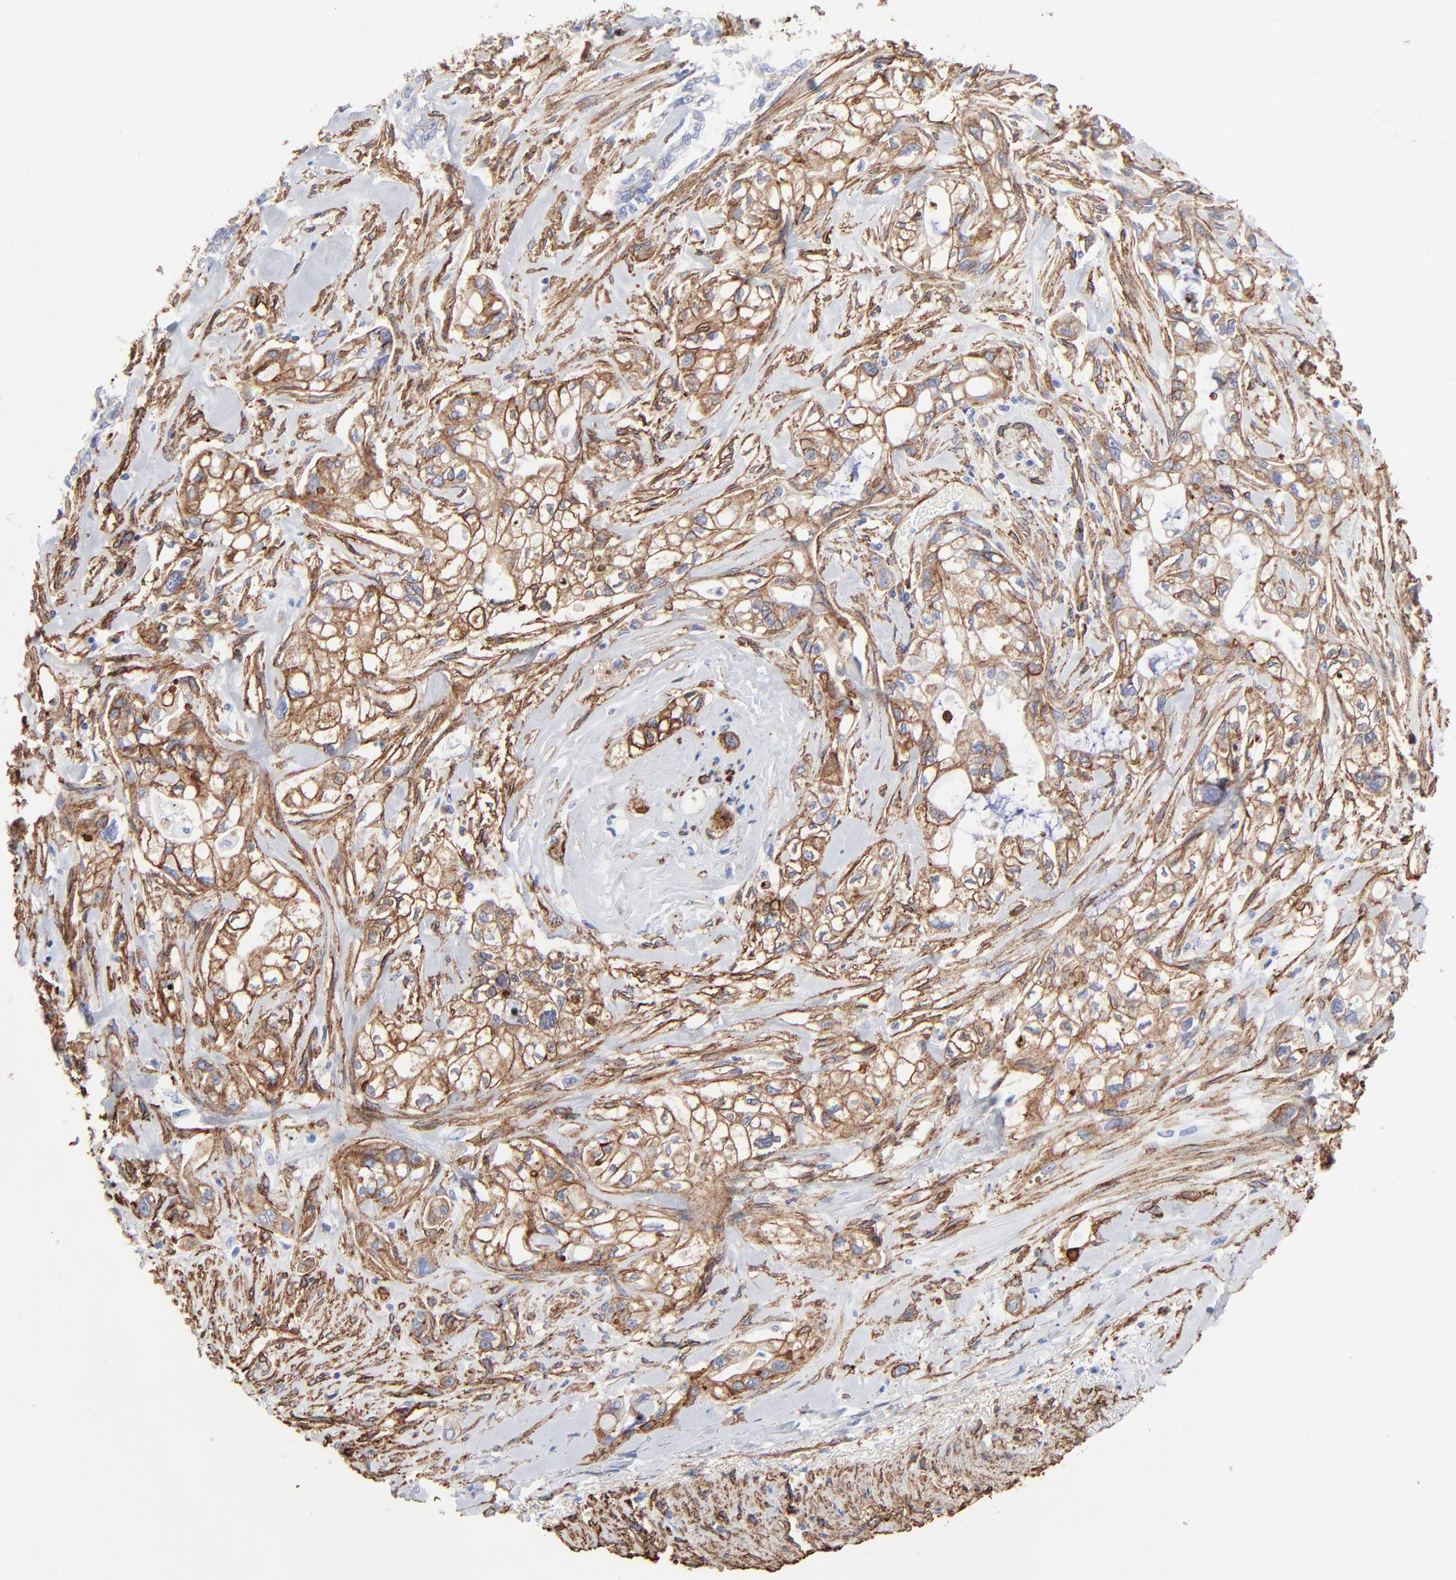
{"staining": {"intensity": "strong", "quantity": ">75%", "location": "cytoplasmic/membranous"}, "tissue": "pancreatic cancer", "cell_type": "Tumor cells", "image_type": "cancer", "snomed": [{"axis": "morphology", "description": "Normal tissue, NOS"}, {"axis": "topography", "description": "Pancreas"}], "caption": "Strong cytoplasmic/membranous protein staining is appreciated in about >75% of tumor cells in pancreatic cancer. (IHC, brightfield microscopy, high magnification).", "gene": "CAV1", "patient": {"sex": "male", "age": 42}}